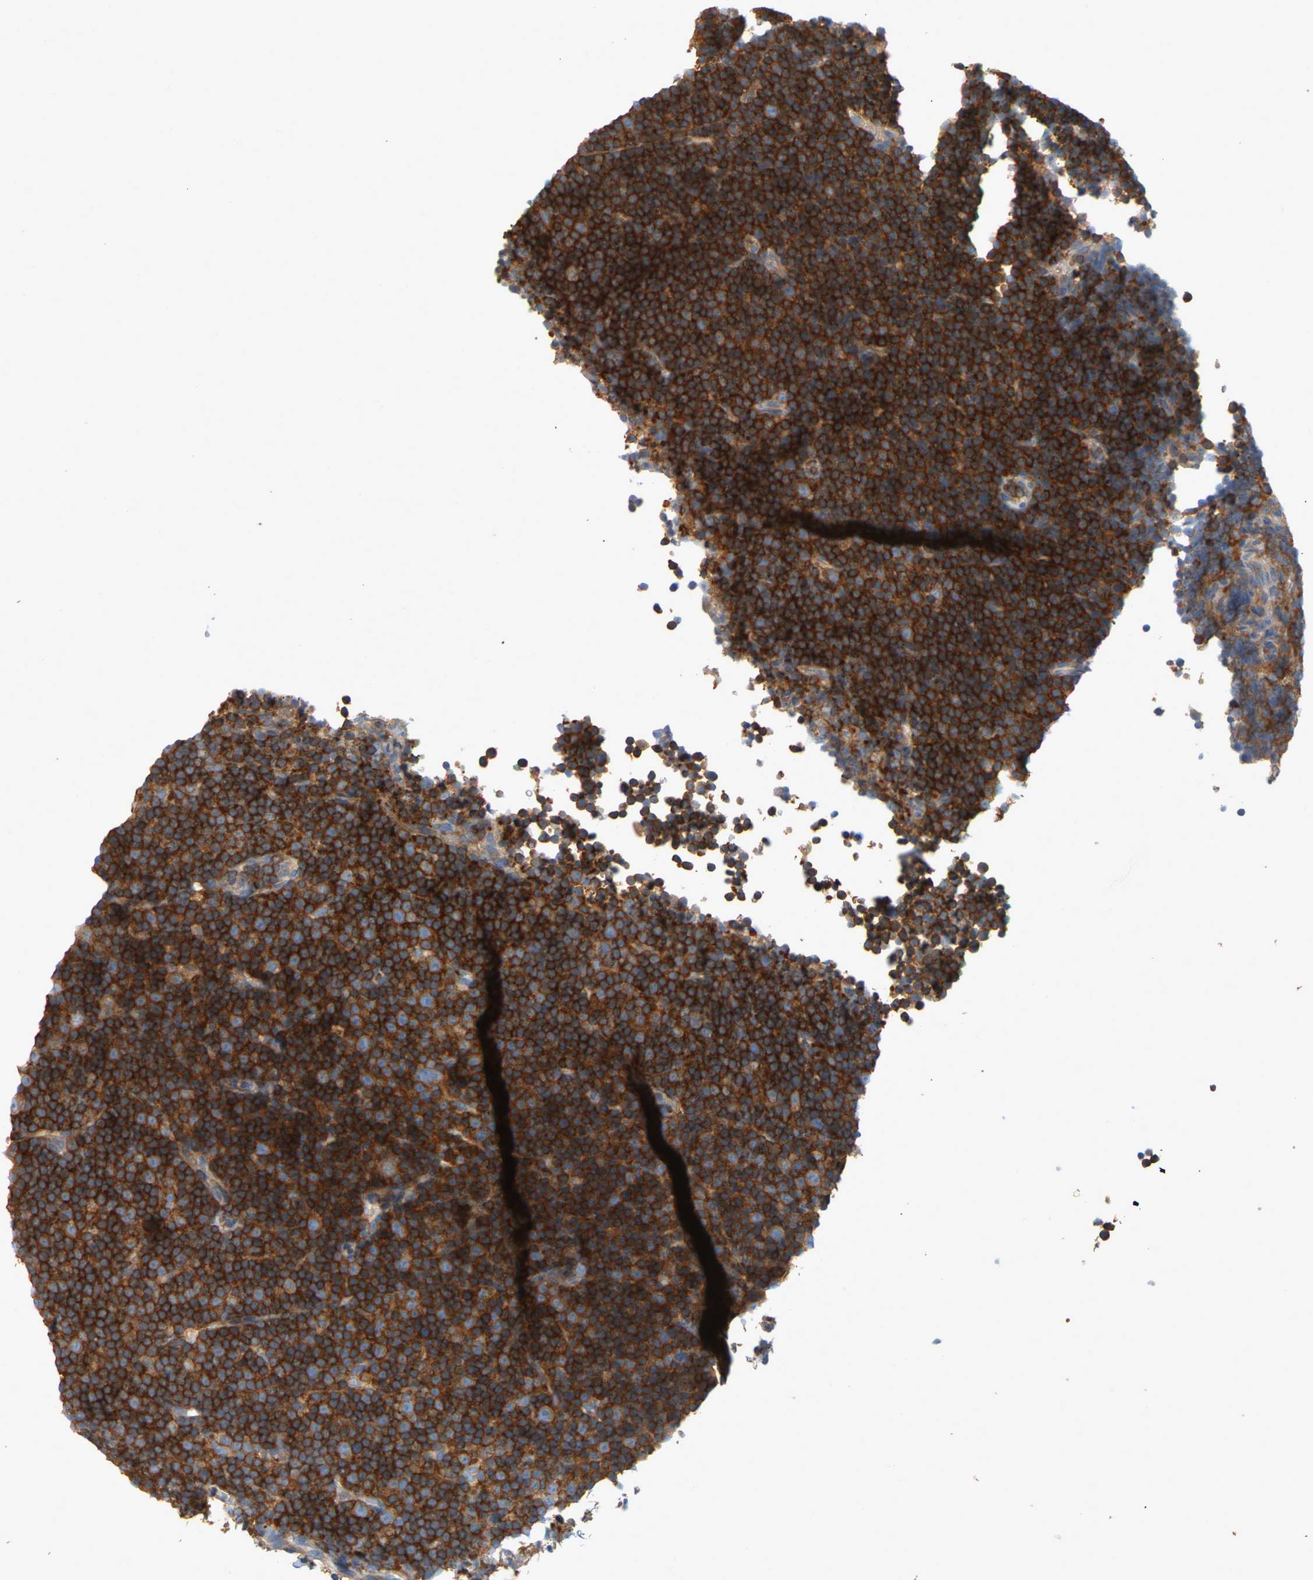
{"staining": {"intensity": "strong", "quantity": ">75%", "location": "cytoplasmic/membranous"}, "tissue": "lymphoma", "cell_type": "Tumor cells", "image_type": "cancer", "snomed": [{"axis": "morphology", "description": "Malignant lymphoma, non-Hodgkin's type, Low grade"}, {"axis": "topography", "description": "Lymph node"}], "caption": "Low-grade malignant lymphoma, non-Hodgkin's type stained with immunohistochemistry shows strong cytoplasmic/membranous expression in about >75% of tumor cells.", "gene": "AKAP13", "patient": {"sex": "female", "age": 67}}